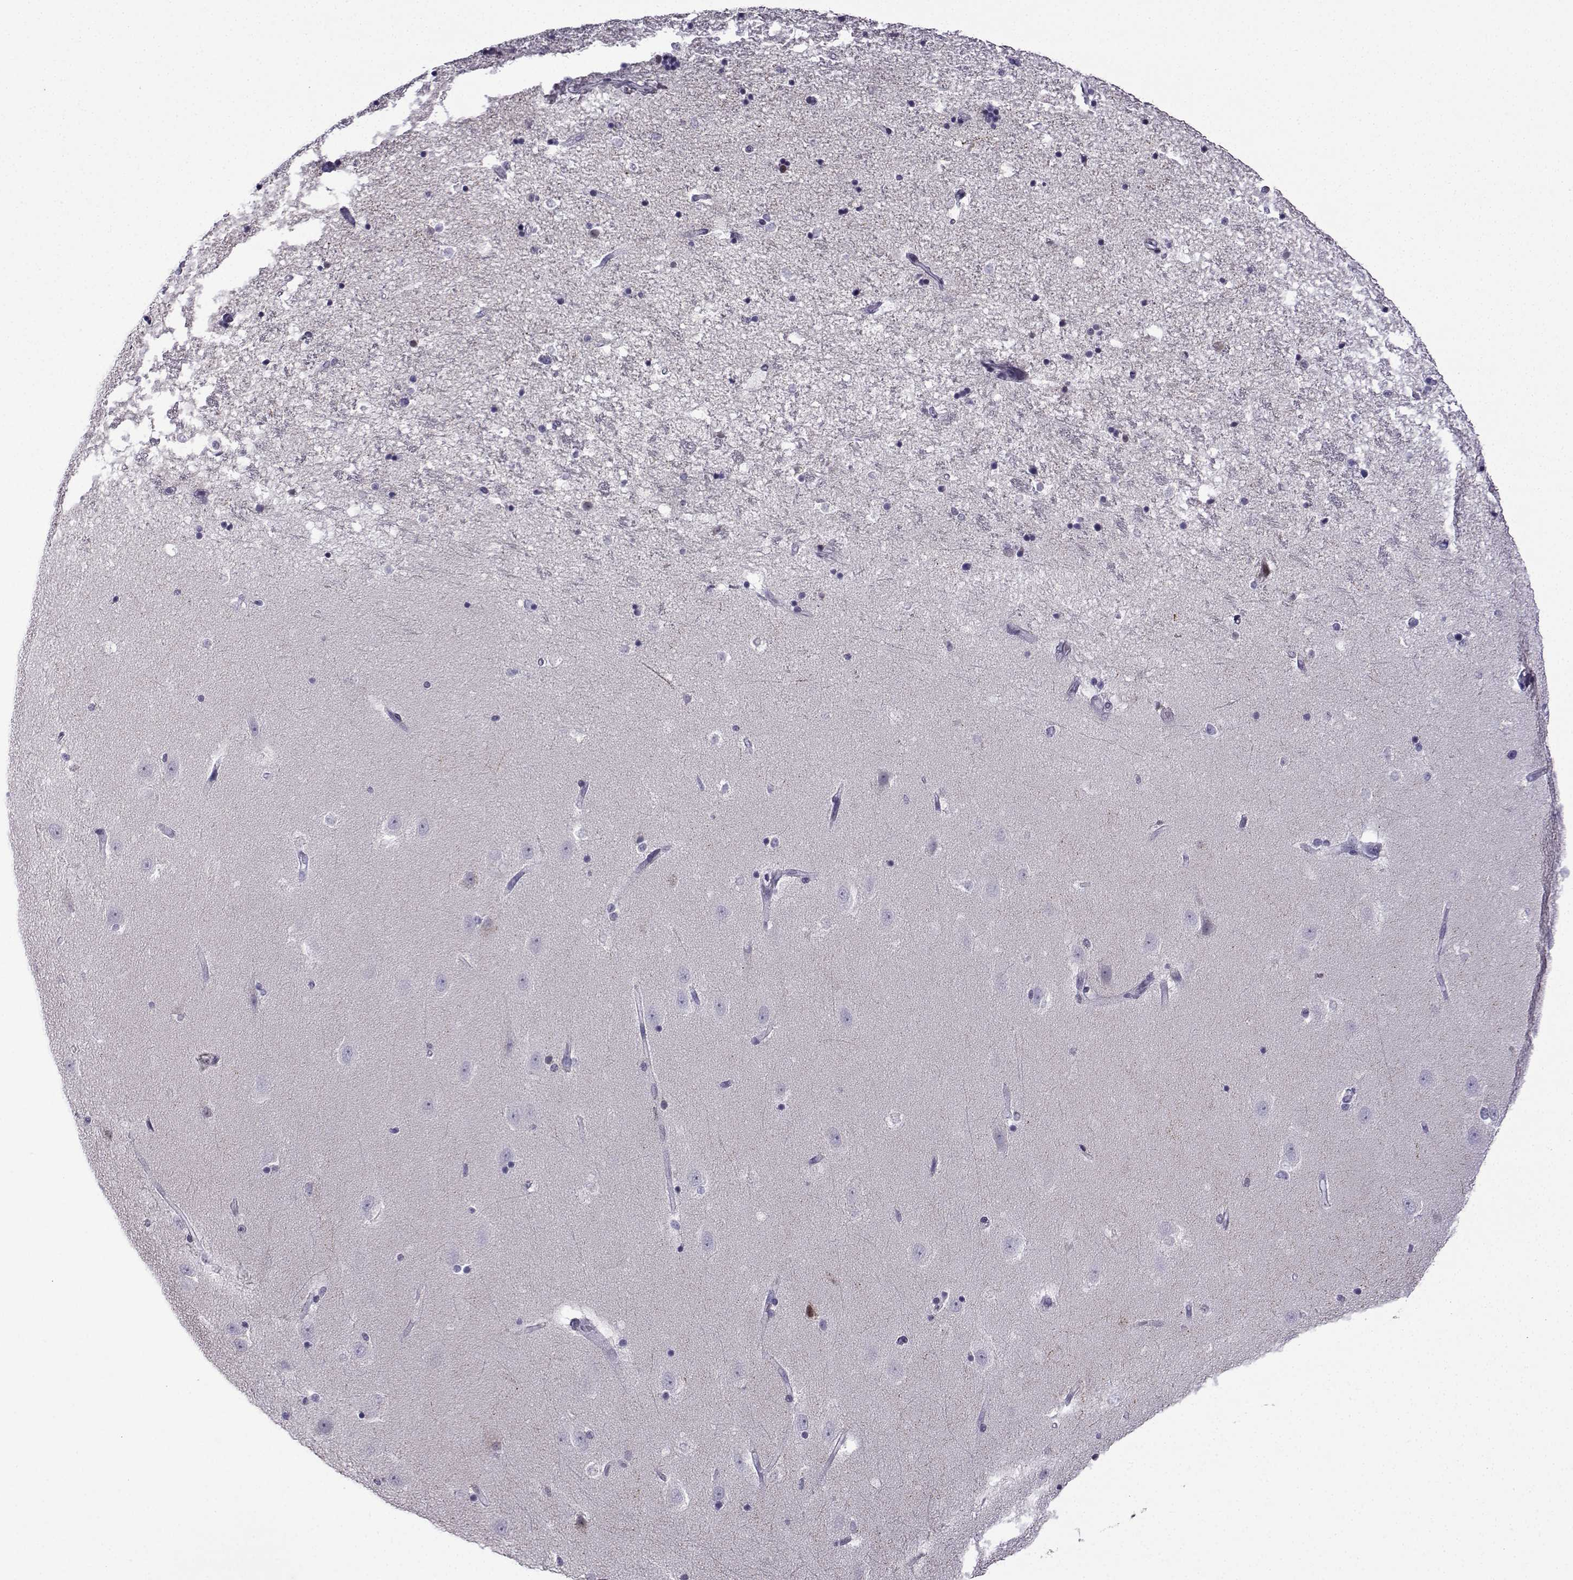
{"staining": {"intensity": "negative", "quantity": "none", "location": "none"}, "tissue": "hippocampus", "cell_type": "Glial cells", "image_type": "normal", "snomed": [{"axis": "morphology", "description": "Normal tissue, NOS"}, {"axis": "topography", "description": "Hippocampus"}], "caption": "This is a image of immunohistochemistry (IHC) staining of unremarkable hippocampus, which shows no positivity in glial cells. Brightfield microscopy of immunohistochemistry stained with DAB (brown) and hematoxylin (blue), captured at high magnification.", "gene": "HTR7", "patient": {"sex": "male", "age": 49}}